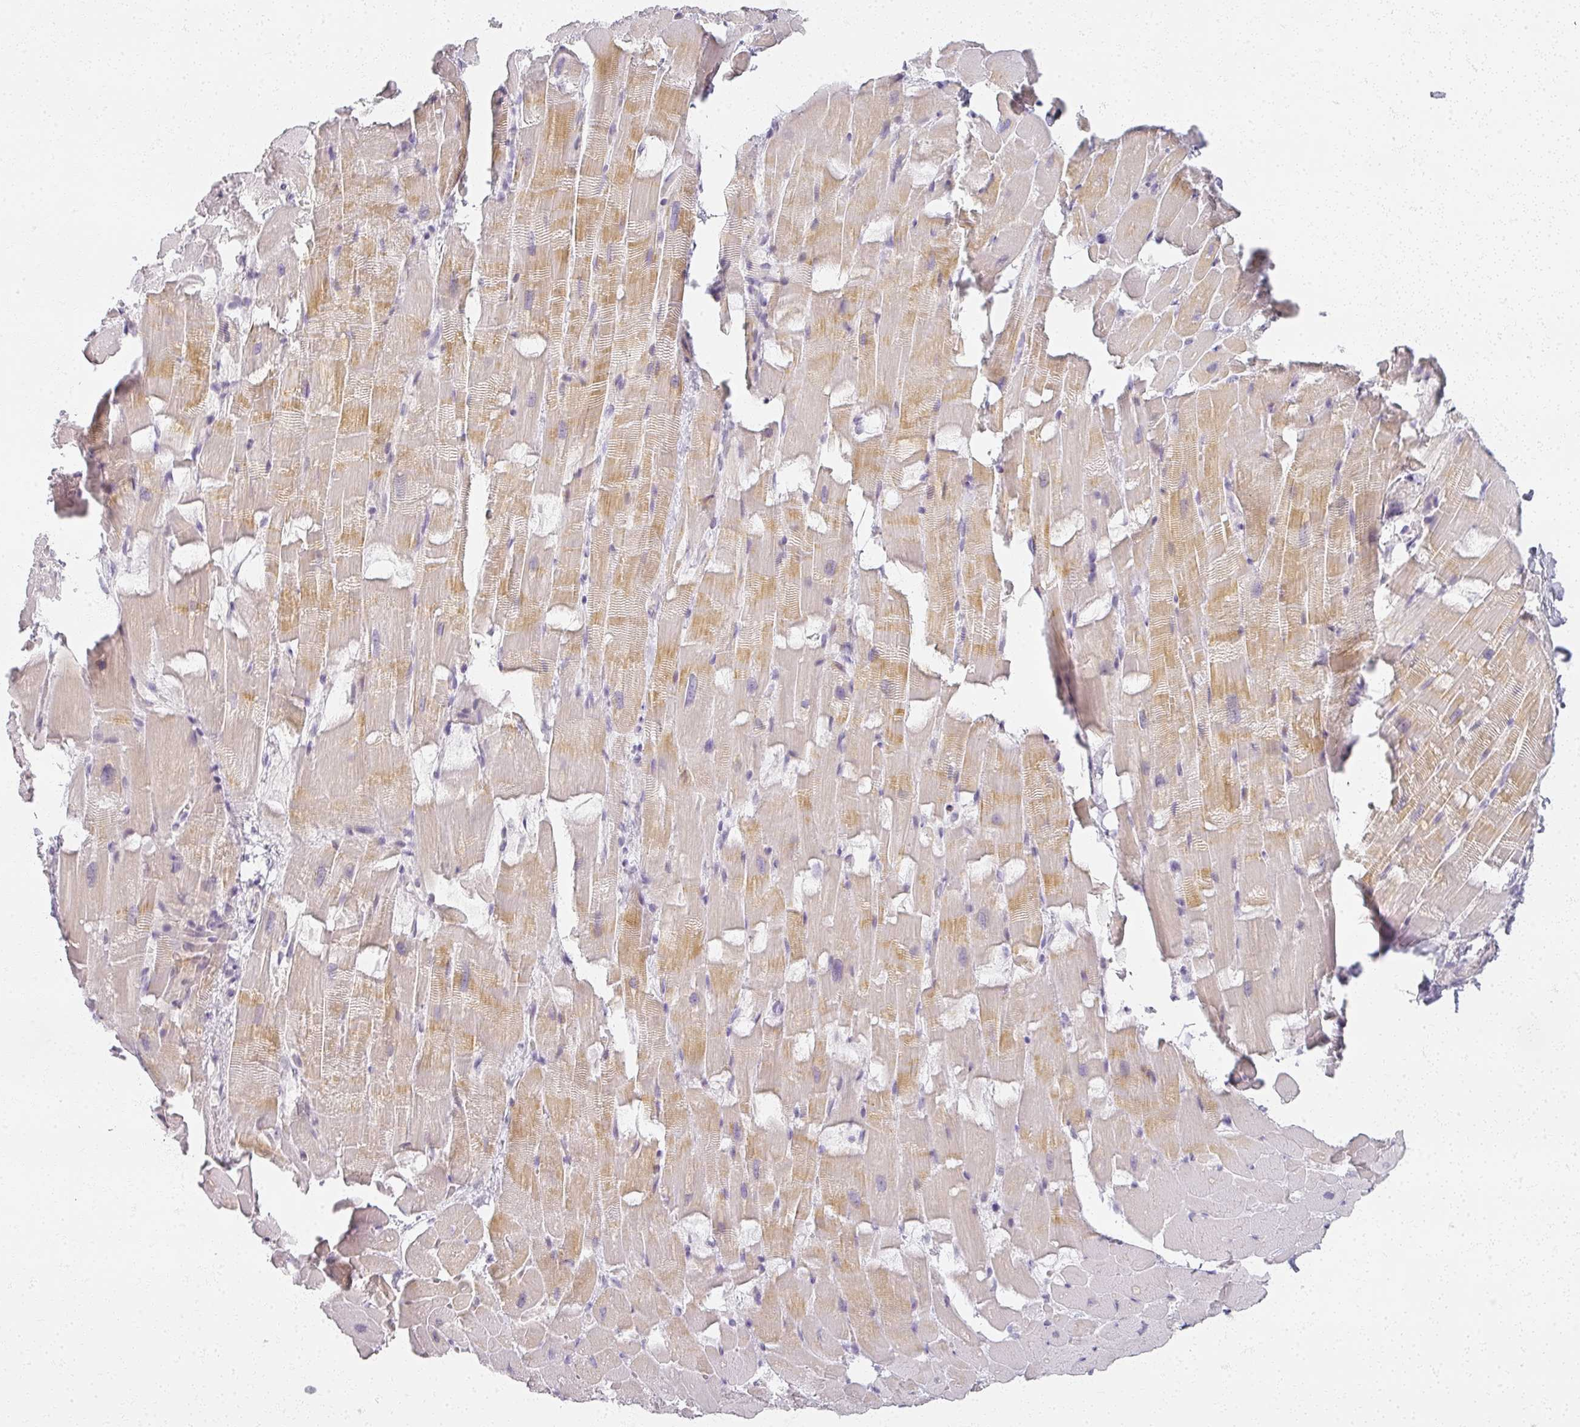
{"staining": {"intensity": "moderate", "quantity": "25%-75%", "location": "cytoplasmic/membranous"}, "tissue": "heart muscle", "cell_type": "Cardiomyocytes", "image_type": "normal", "snomed": [{"axis": "morphology", "description": "Normal tissue, NOS"}, {"axis": "topography", "description": "Heart"}], "caption": "Normal heart muscle was stained to show a protein in brown. There is medium levels of moderate cytoplasmic/membranous expression in approximately 25%-75% of cardiomyocytes.", "gene": "RFPL2", "patient": {"sex": "male", "age": 37}}